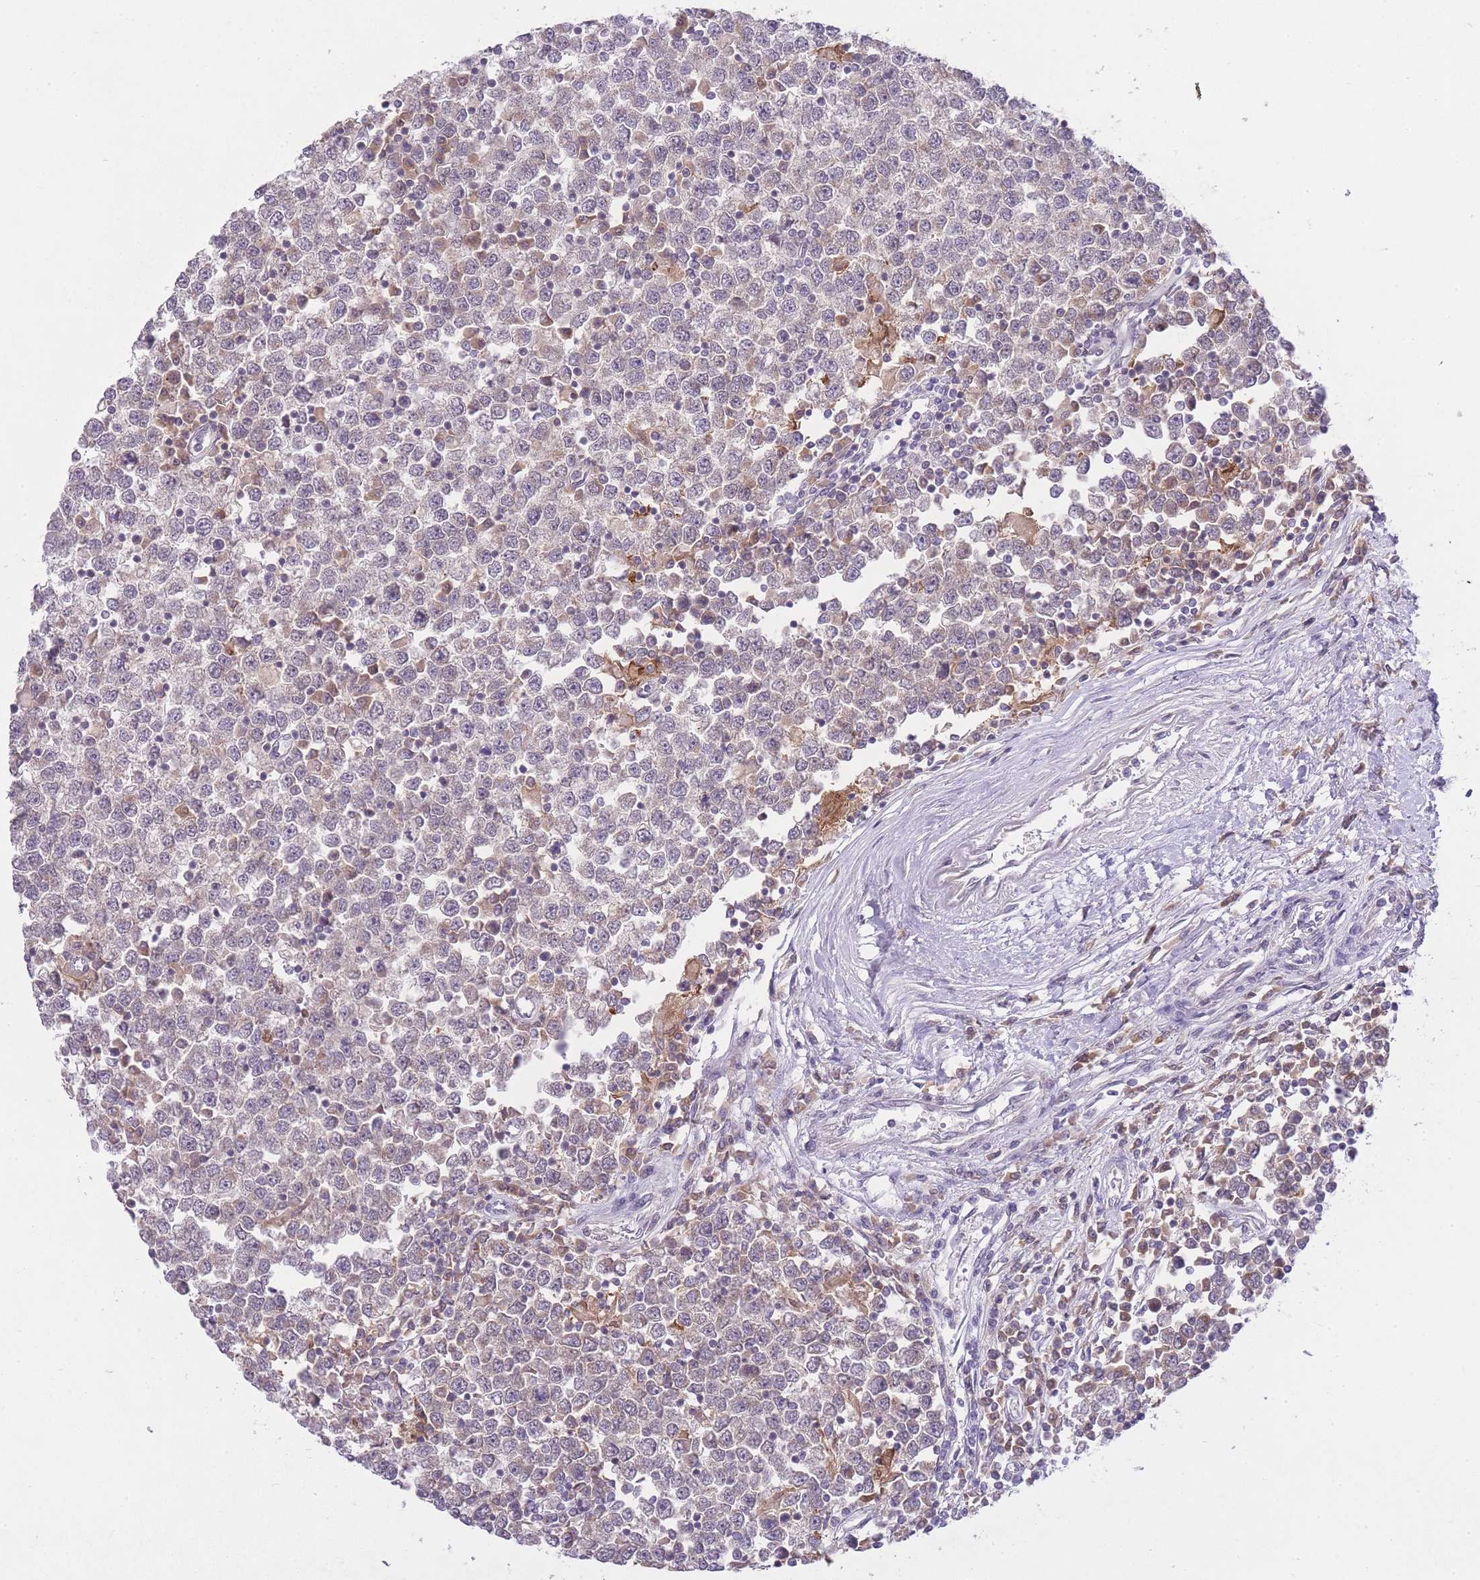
{"staining": {"intensity": "strong", "quantity": "25%-75%", "location": "nuclear"}, "tissue": "testis cancer", "cell_type": "Tumor cells", "image_type": "cancer", "snomed": [{"axis": "morphology", "description": "Seminoma, NOS"}, {"axis": "topography", "description": "Testis"}], "caption": "An immunohistochemistry micrograph of neoplastic tissue is shown. Protein staining in brown shows strong nuclear positivity in testis cancer (seminoma) within tumor cells.", "gene": "TMED3", "patient": {"sex": "male", "age": 65}}